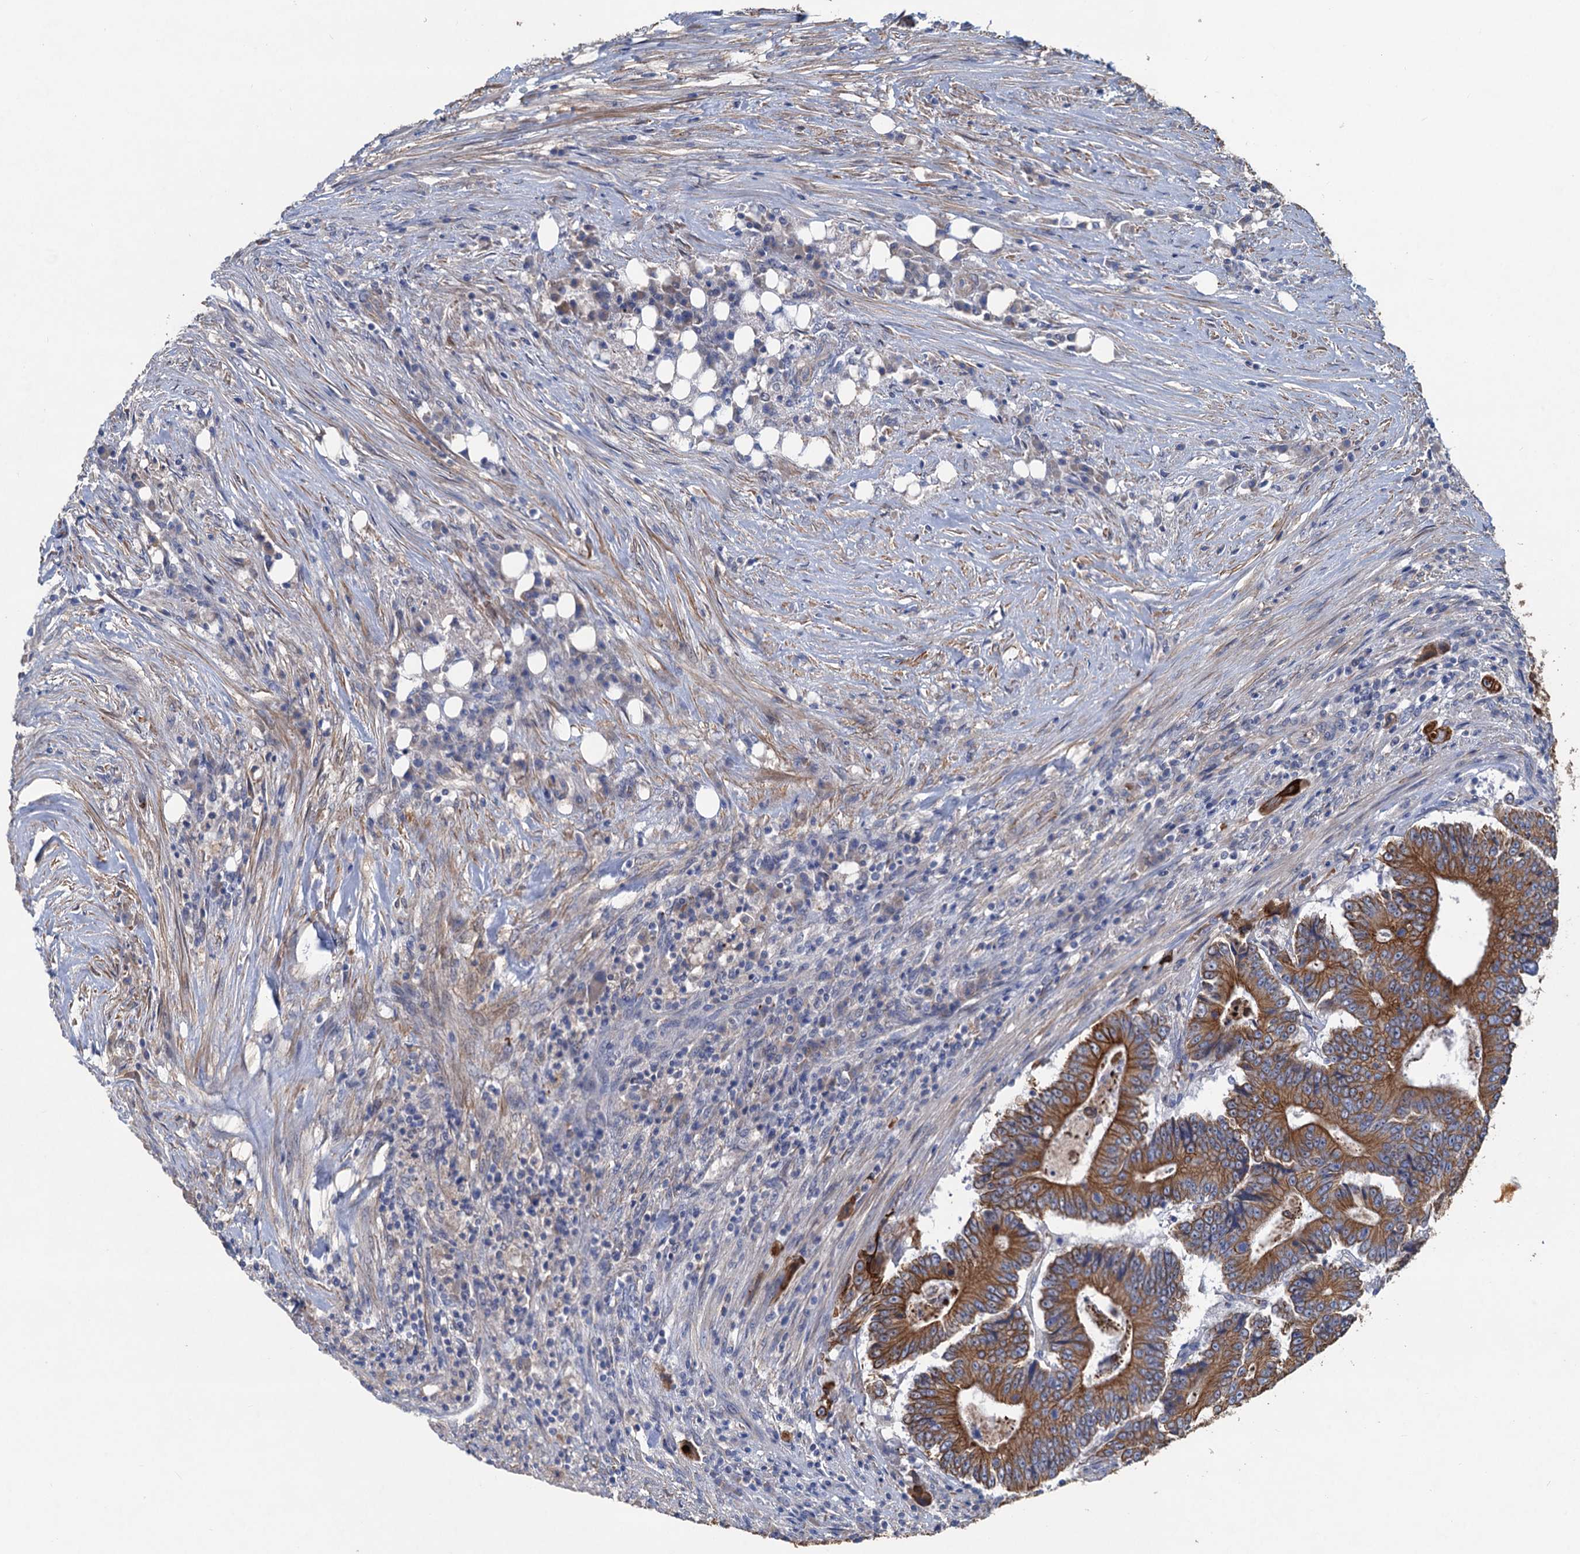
{"staining": {"intensity": "moderate", "quantity": ">75%", "location": "cytoplasmic/membranous"}, "tissue": "colorectal cancer", "cell_type": "Tumor cells", "image_type": "cancer", "snomed": [{"axis": "morphology", "description": "Adenocarcinoma, NOS"}, {"axis": "topography", "description": "Colon"}], "caption": "Human colorectal adenocarcinoma stained for a protein (brown) shows moderate cytoplasmic/membranous positive staining in about >75% of tumor cells.", "gene": "SMCO3", "patient": {"sex": "male", "age": 83}}